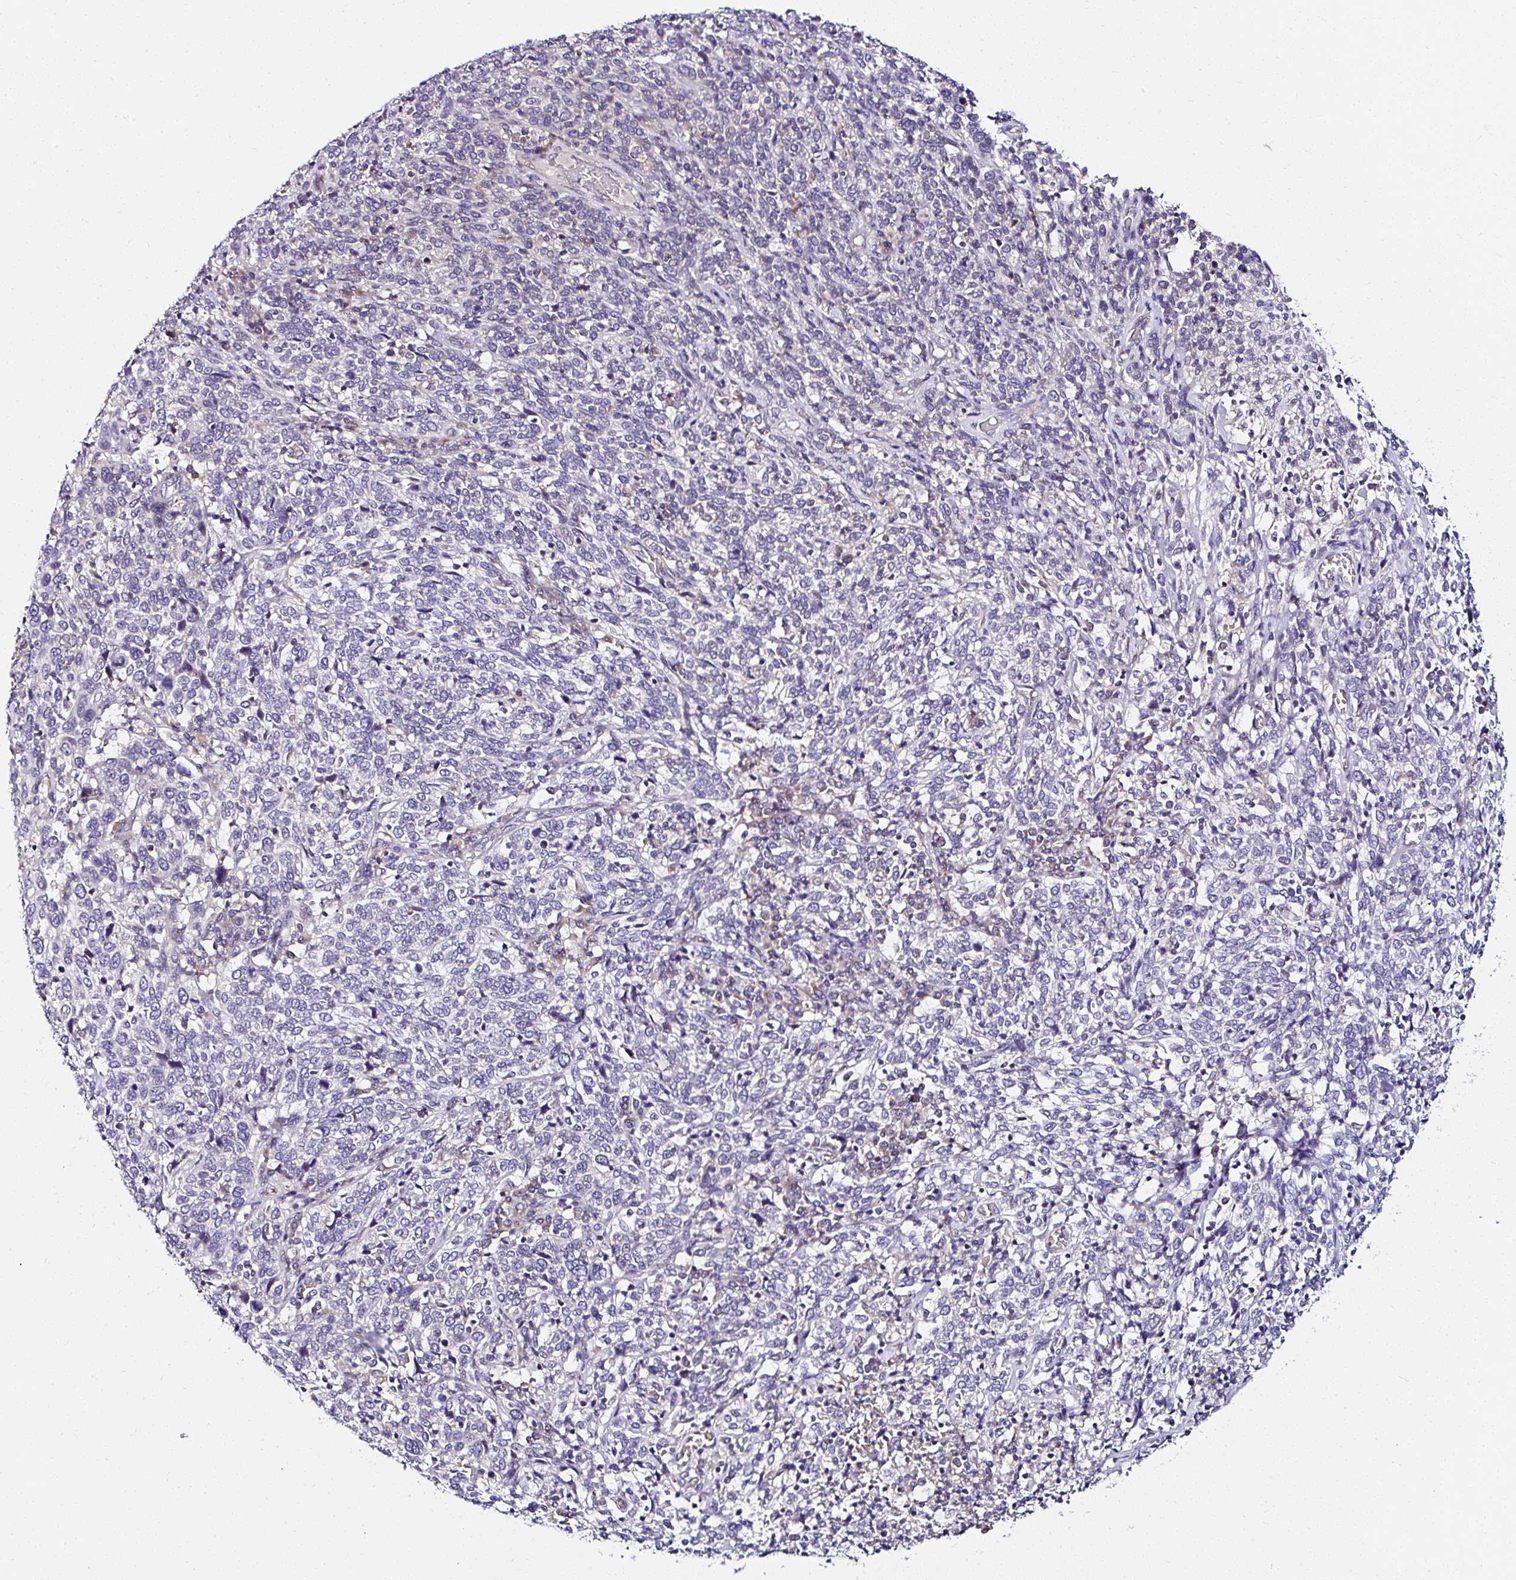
{"staining": {"intensity": "negative", "quantity": "none", "location": "none"}, "tissue": "cervical cancer", "cell_type": "Tumor cells", "image_type": "cancer", "snomed": [{"axis": "morphology", "description": "Squamous cell carcinoma, NOS"}, {"axis": "topography", "description": "Cervix"}], "caption": "Immunohistochemical staining of cervical squamous cell carcinoma demonstrates no significant positivity in tumor cells. (Immunohistochemistry, brightfield microscopy, high magnification).", "gene": "DEPDC5", "patient": {"sex": "female", "age": 46}}